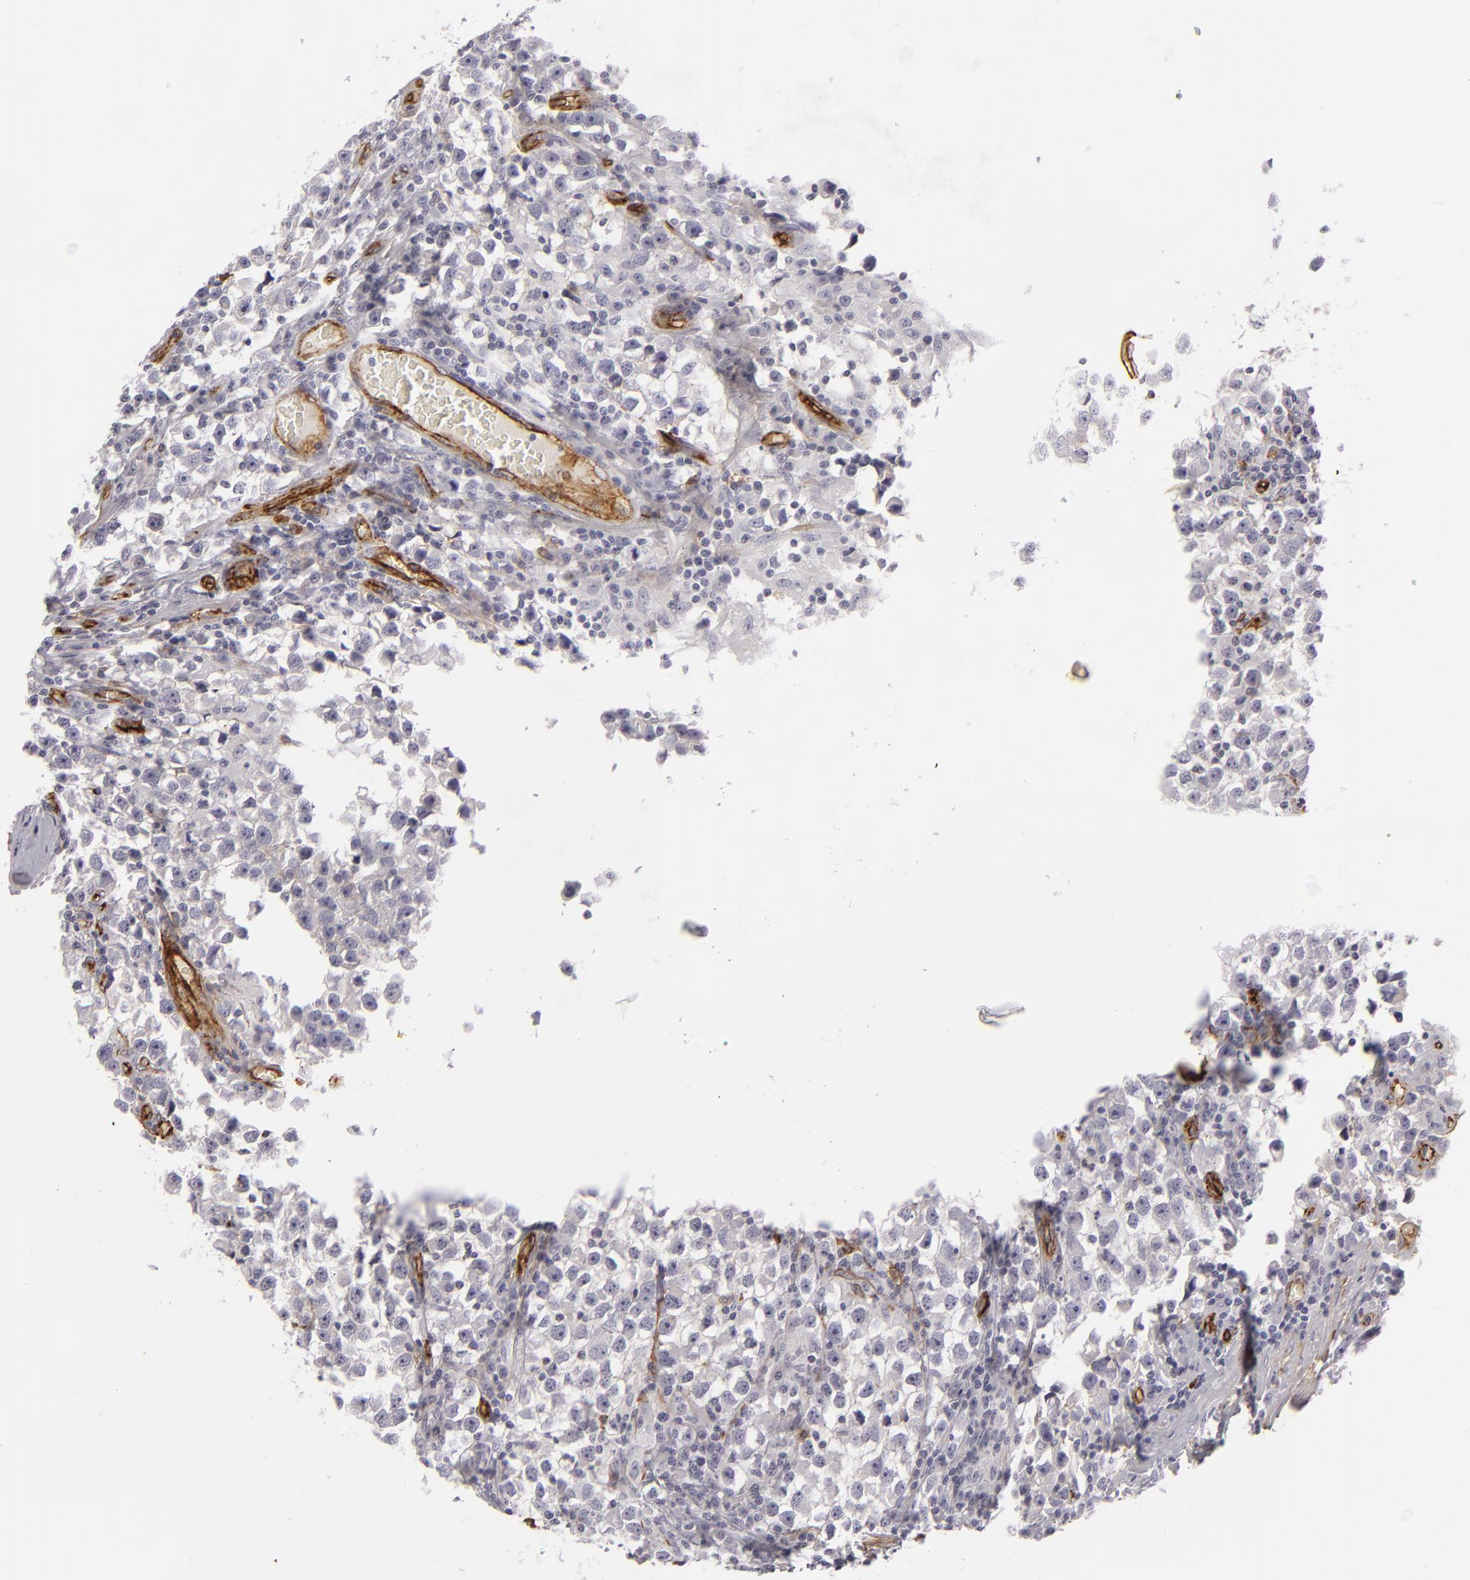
{"staining": {"intensity": "negative", "quantity": "none", "location": "none"}, "tissue": "testis cancer", "cell_type": "Tumor cells", "image_type": "cancer", "snomed": [{"axis": "morphology", "description": "Seminoma, NOS"}, {"axis": "topography", "description": "Testis"}], "caption": "DAB (3,3'-diaminobenzidine) immunohistochemical staining of testis cancer (seminoma) shows no significant expression in tumor cells. Nuclei are stained in blue.", "gene": "MCAM", "patient": {"sex": "male", "age": 33}}